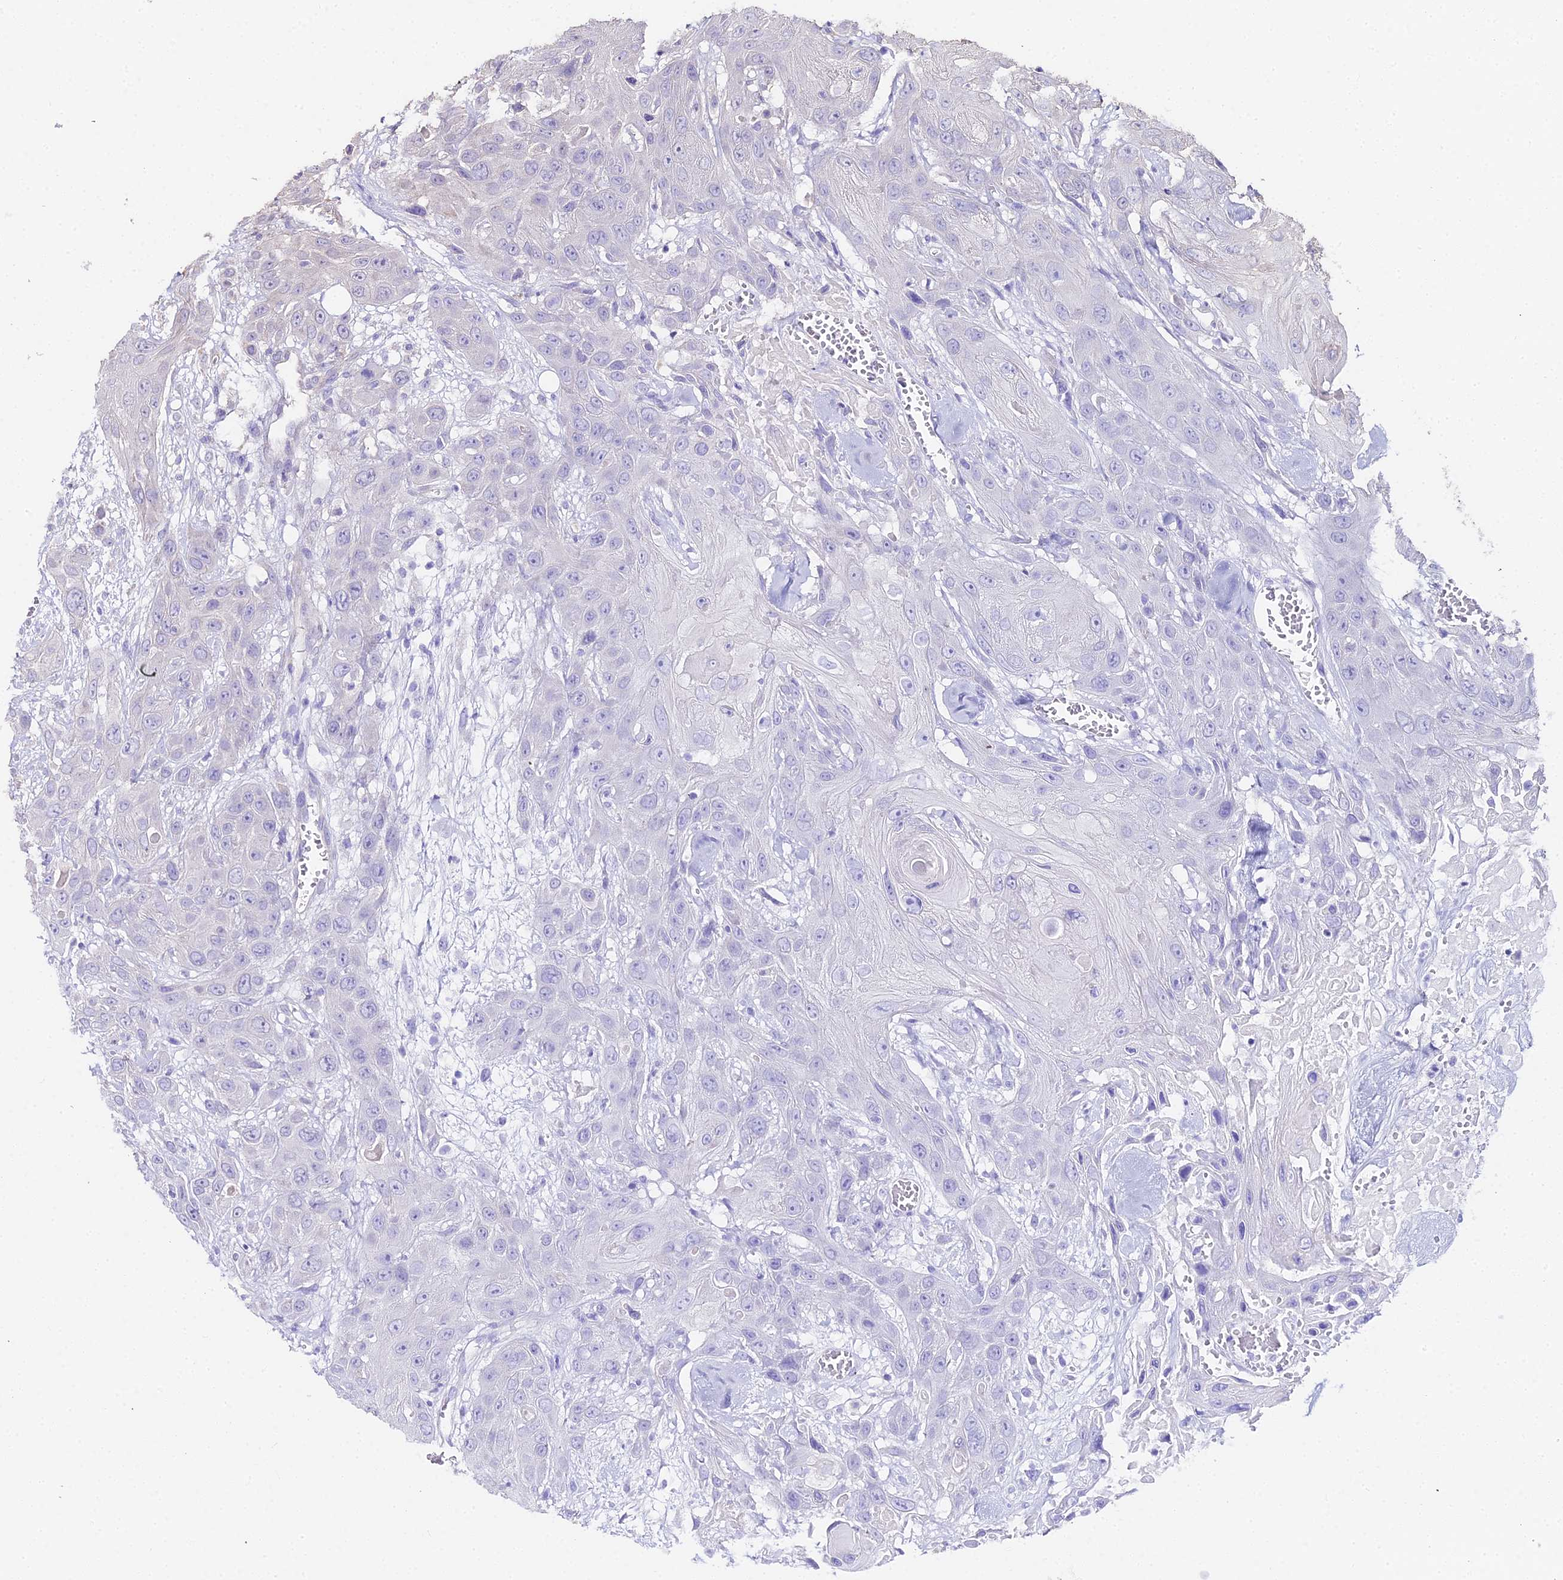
{"staining": {"intensity": "negative", "quantity": "none", "location": "none"}, "tissue": "head and neck cancer", "cell_type": "Tumor cells", "image_type": "cancer", "snomed": [{"axis": "morphology", "description": "Squamous cell carcinoma, NOS"}, {"axis": "topography", "description": "Head-Neck"}], "caption": "Head and neck cancer was stained to show a protein in brown. There is no significant expression in tumor cells.", "gene": "METTL13", "patient": {"sex": "male", "age": 81}}